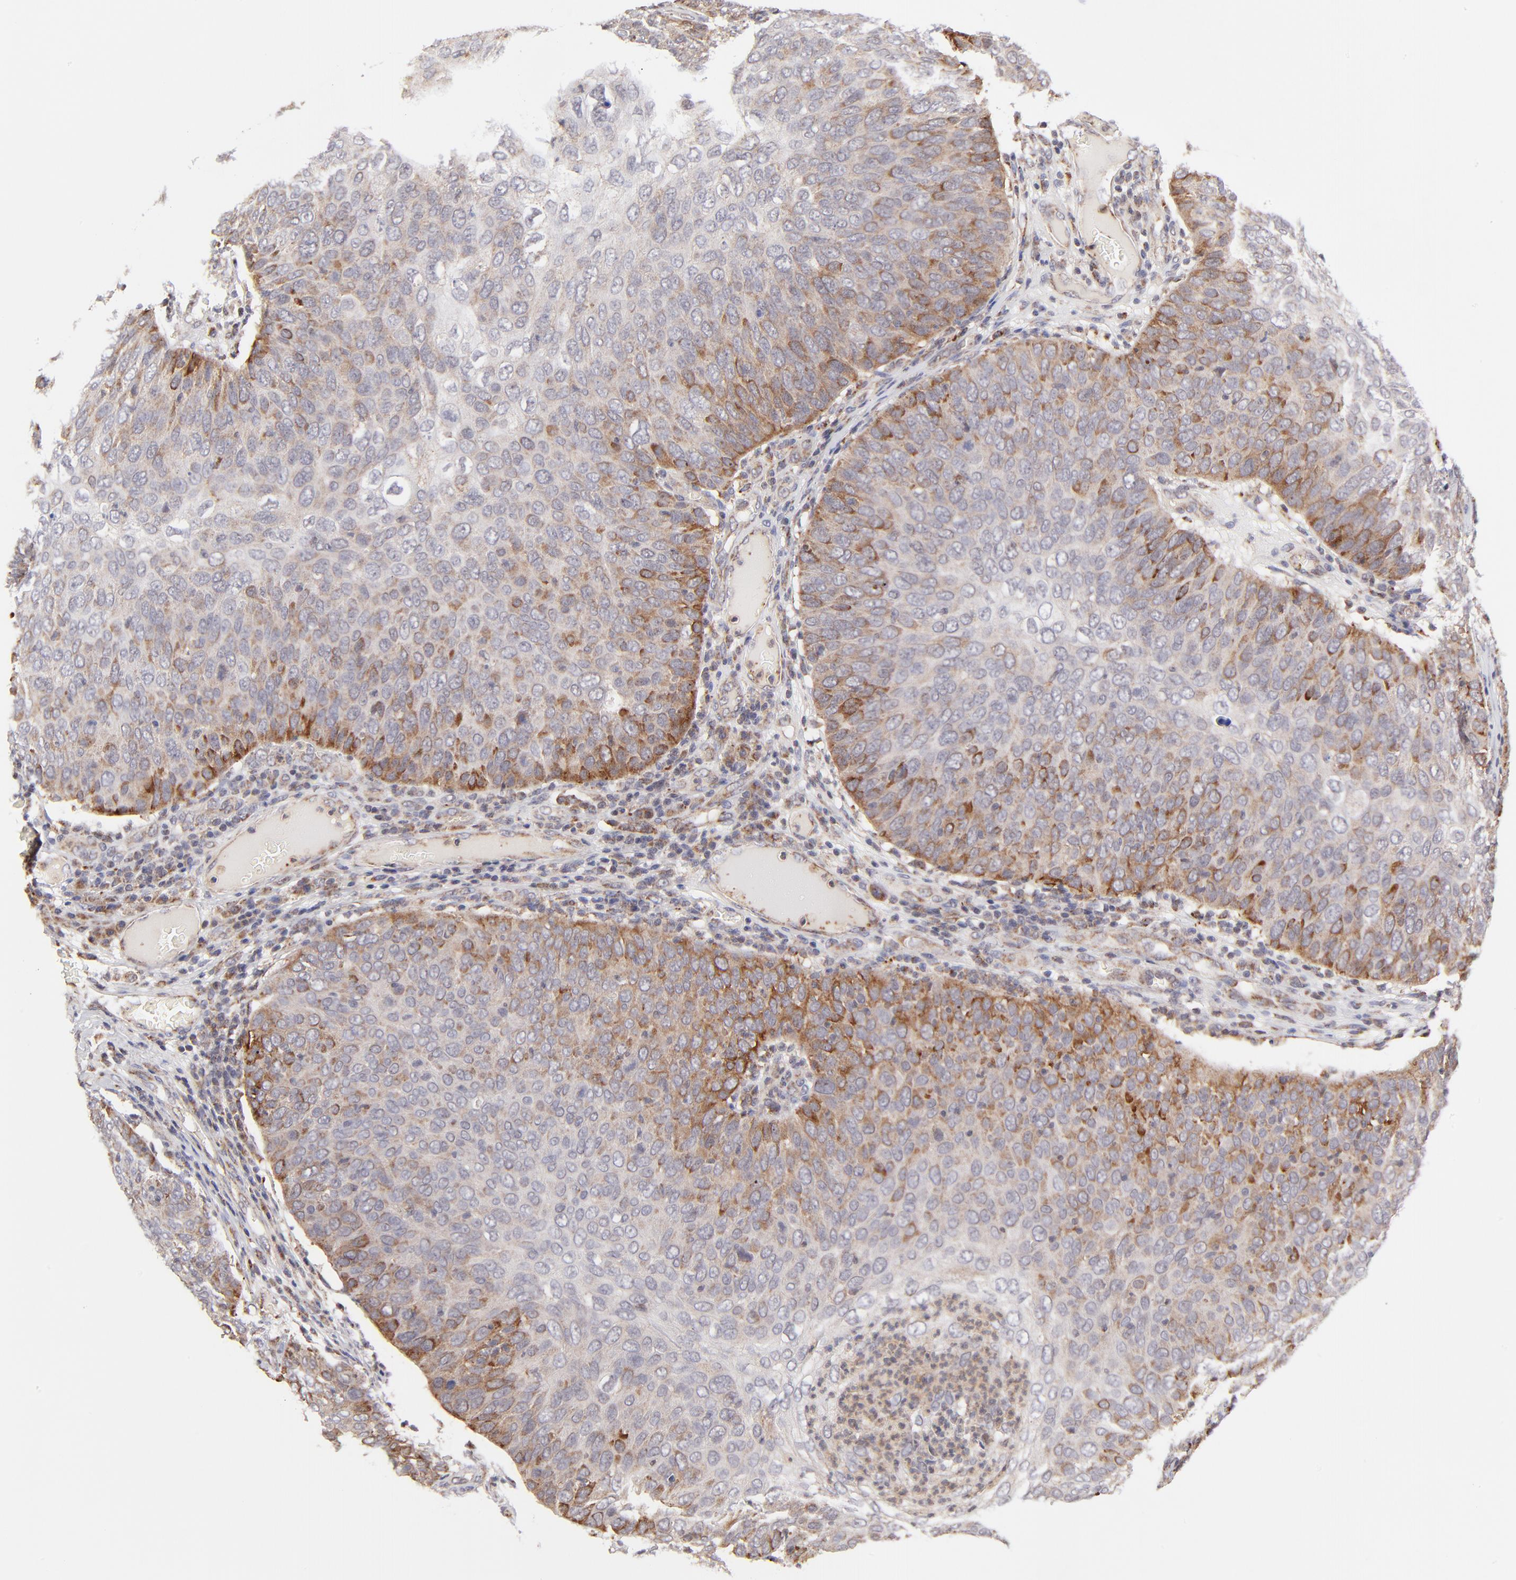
{"staining": {"intensity": "moderate", "quantity": "<25%", "location": "cytoplasmic/membranous"}, "tissue": "skin cancer", "cell_type": "Tumor cells", "image_type": "cancer", "snomed": [{"axis": "morphology", "description": "Squamous cell carcinoma, NOS"}, {"axis": "topography", "description": "Skin"}], "caption": "Skin cancer stained with a brown dye exhibits moderate cytoplasmic/membranous positive staining in about <25% of tumor cells.", "gene": "MAP2K7", "patient": {"sex": "male", "age": 87}}